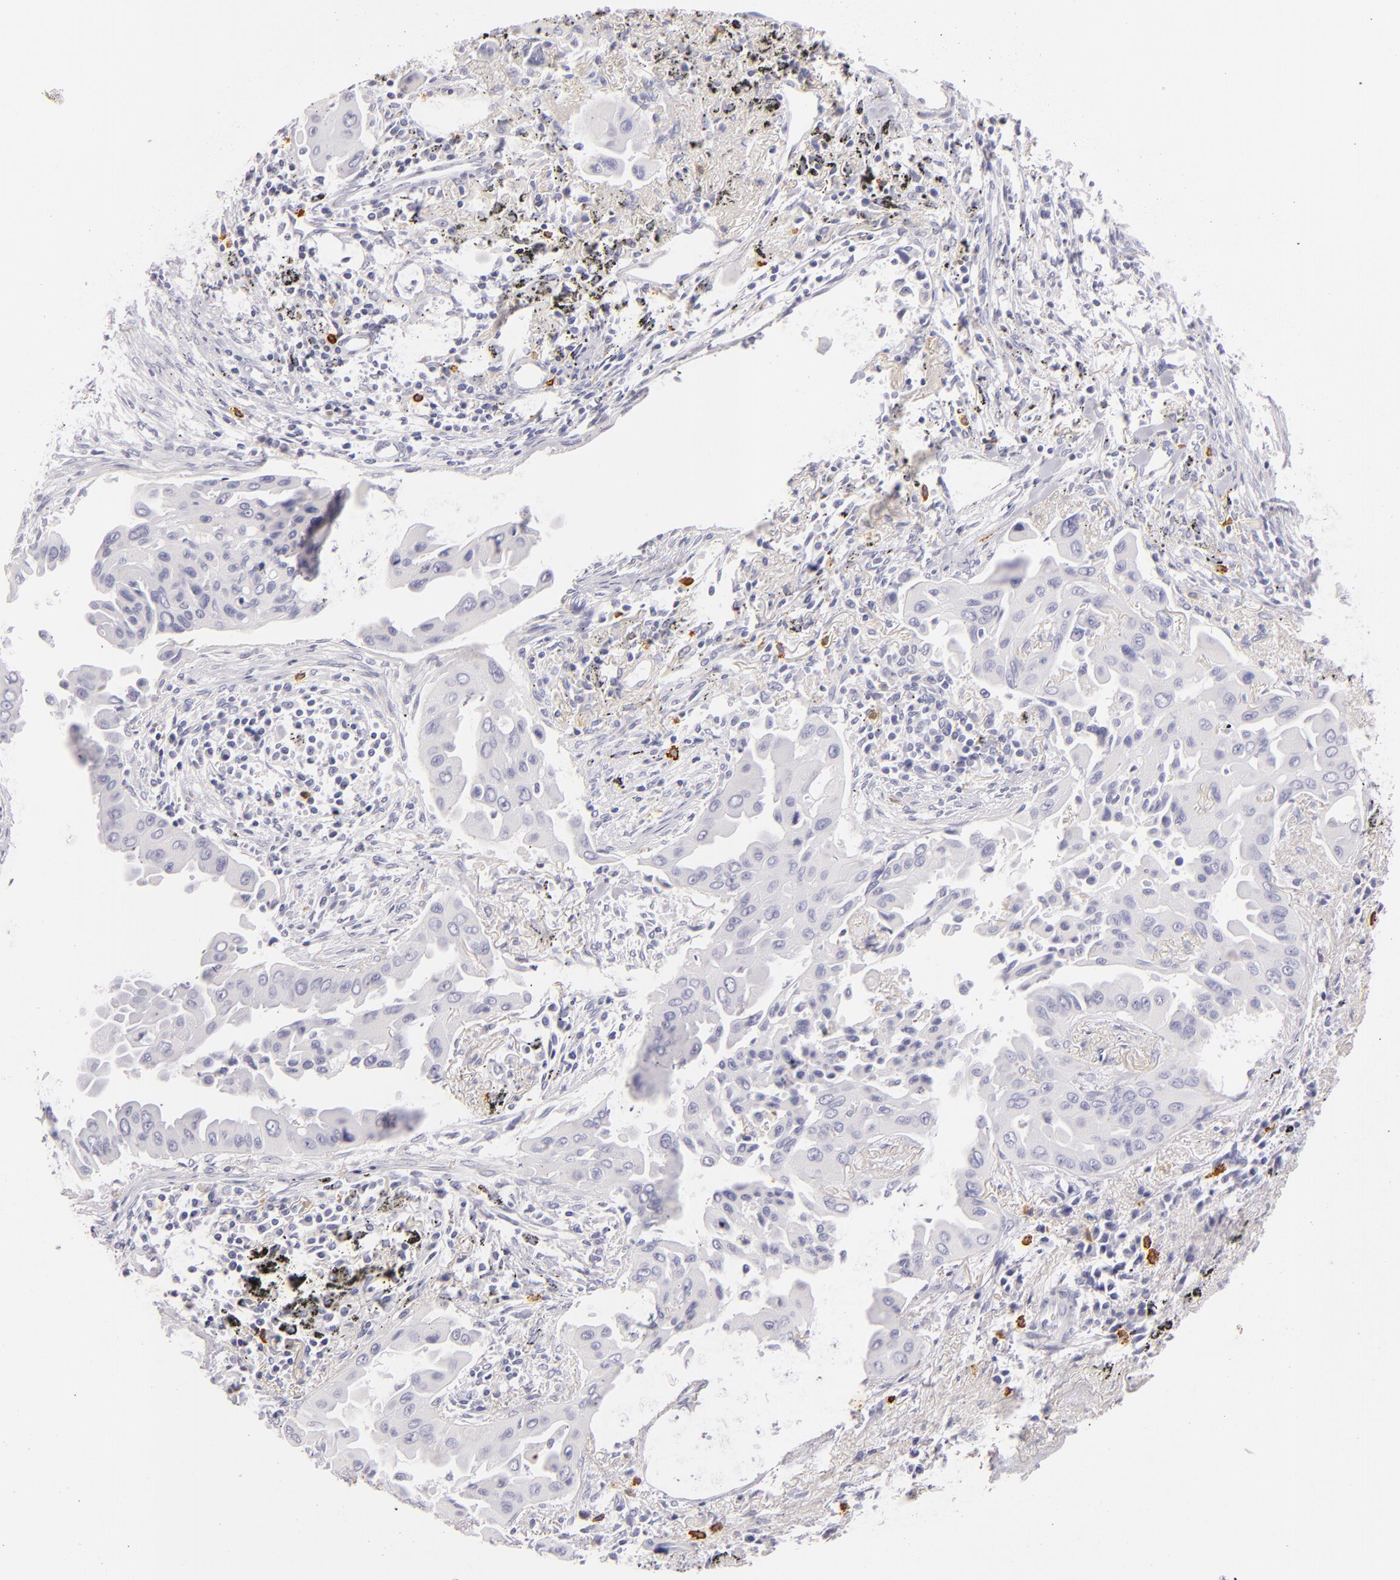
{"staining": {"intensity": "negative", "quantity": "none", "location": "none"}, "tissue": "lung cancer", "cell_type": "Tumor cells", "image_type": "cancer", "snomed": [{"axis": "morphology", "description": "Adenocarcinoma, NOS"}, {"axis": "topography", "description": "Lung"}], "caption": "Tumor cells show no significant protein staining in lung adenocarcinoma.", "gene": "TPSD1", "patient": {"sex": "male", "age": 68}}